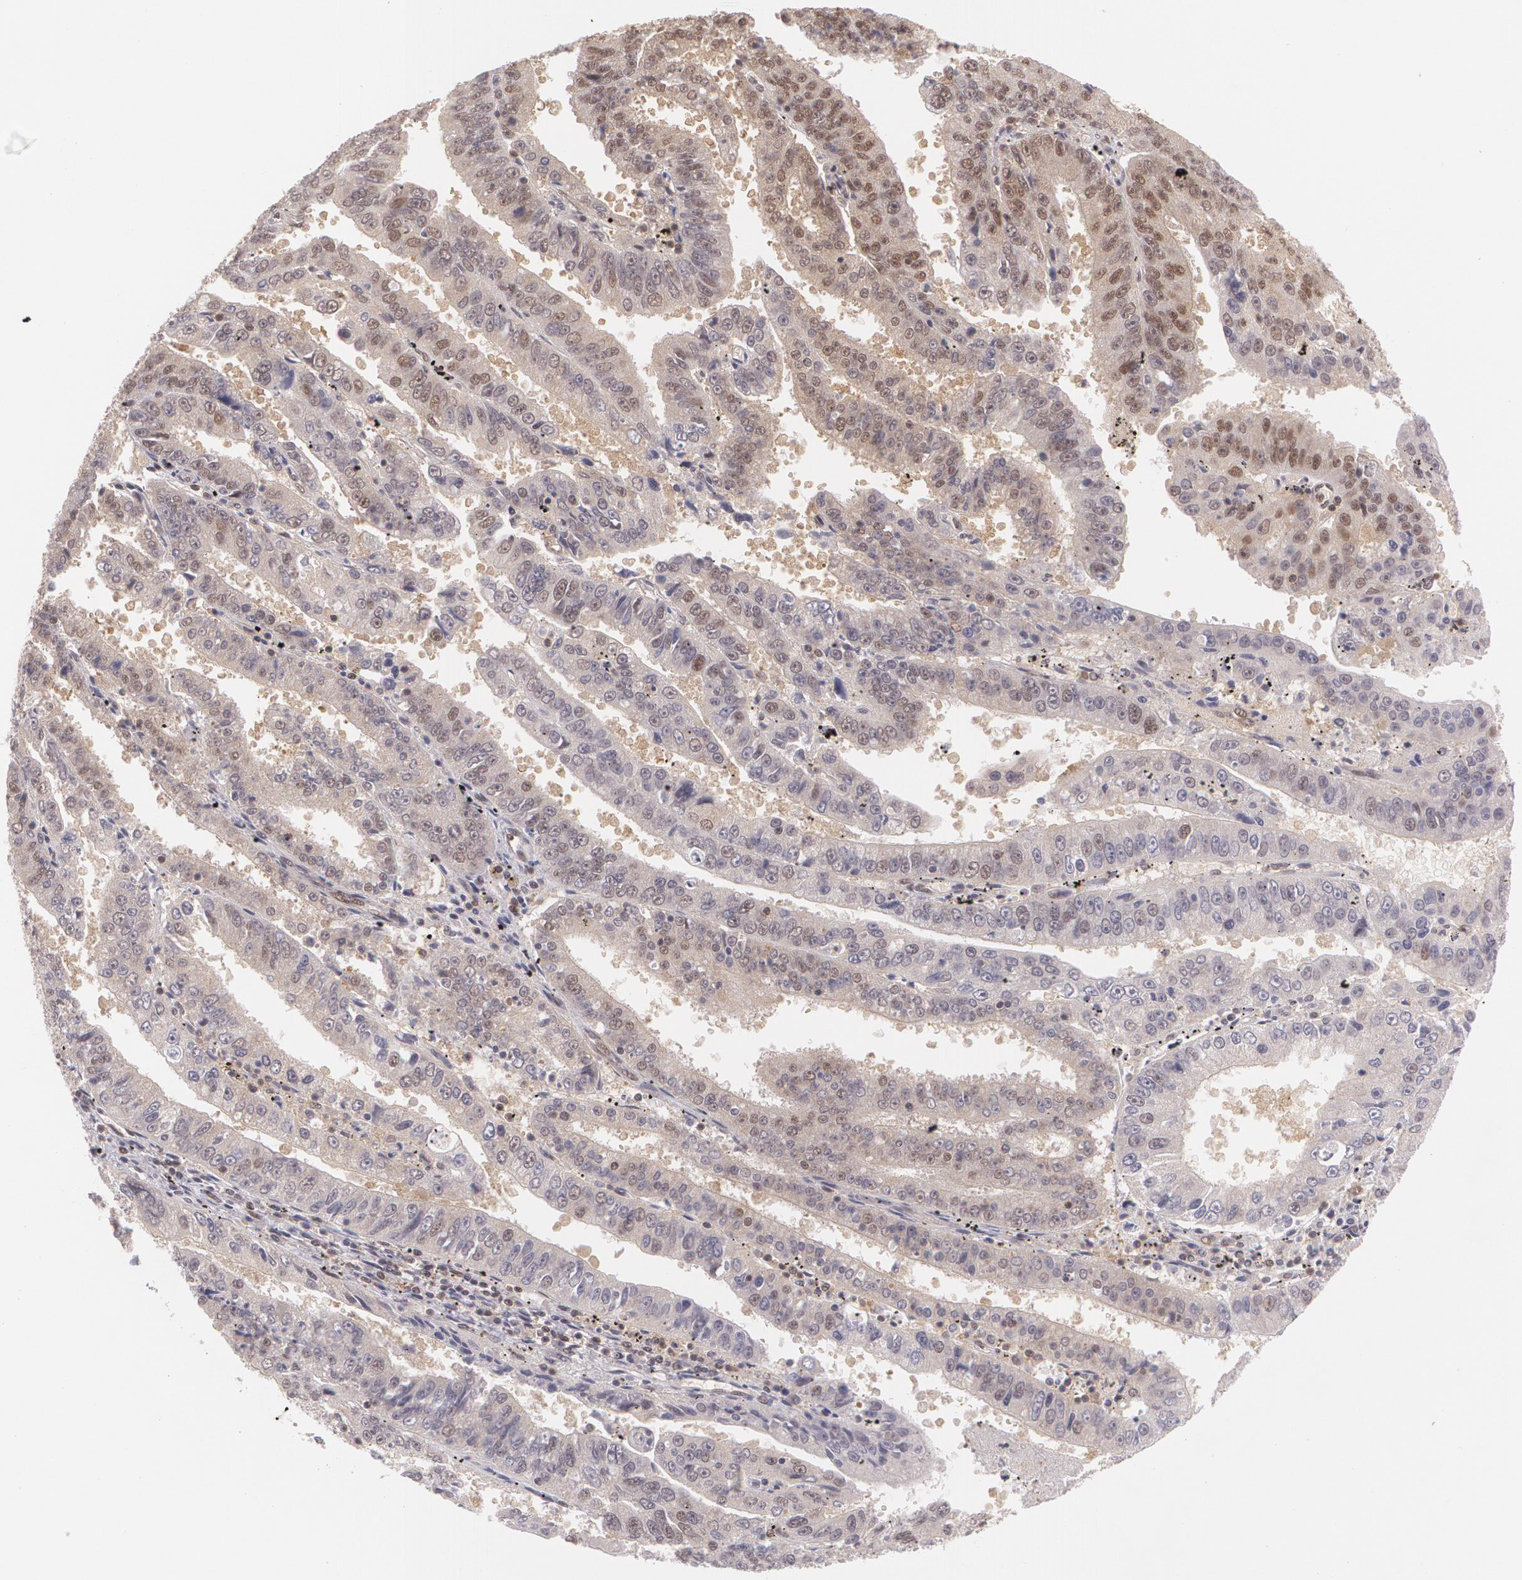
{"staining": {"intensity": "weak", "quantity": "25%-75%", "location": "cytoplasmic/membranous,nuclear"}, "tissue": "endometrial cancer", "cell_type": "Tumor cells", "image_type": "cancer", "snomed": [{"axis": "morphology", "description": "Adenocarcinoma, NOS"}, {"axis": "topography", "description": "Endometrium"}], "caption": "This histopathology image shows immunohistochemistry (IHC) staining of human endometrial adenocarcinoma, with low weak cytoplasmic/membranous and nuclear positivity in about 25%-75% of tumor cells.", "gene": "CUL2", "patient": {"sex": "female", "age": 66}}